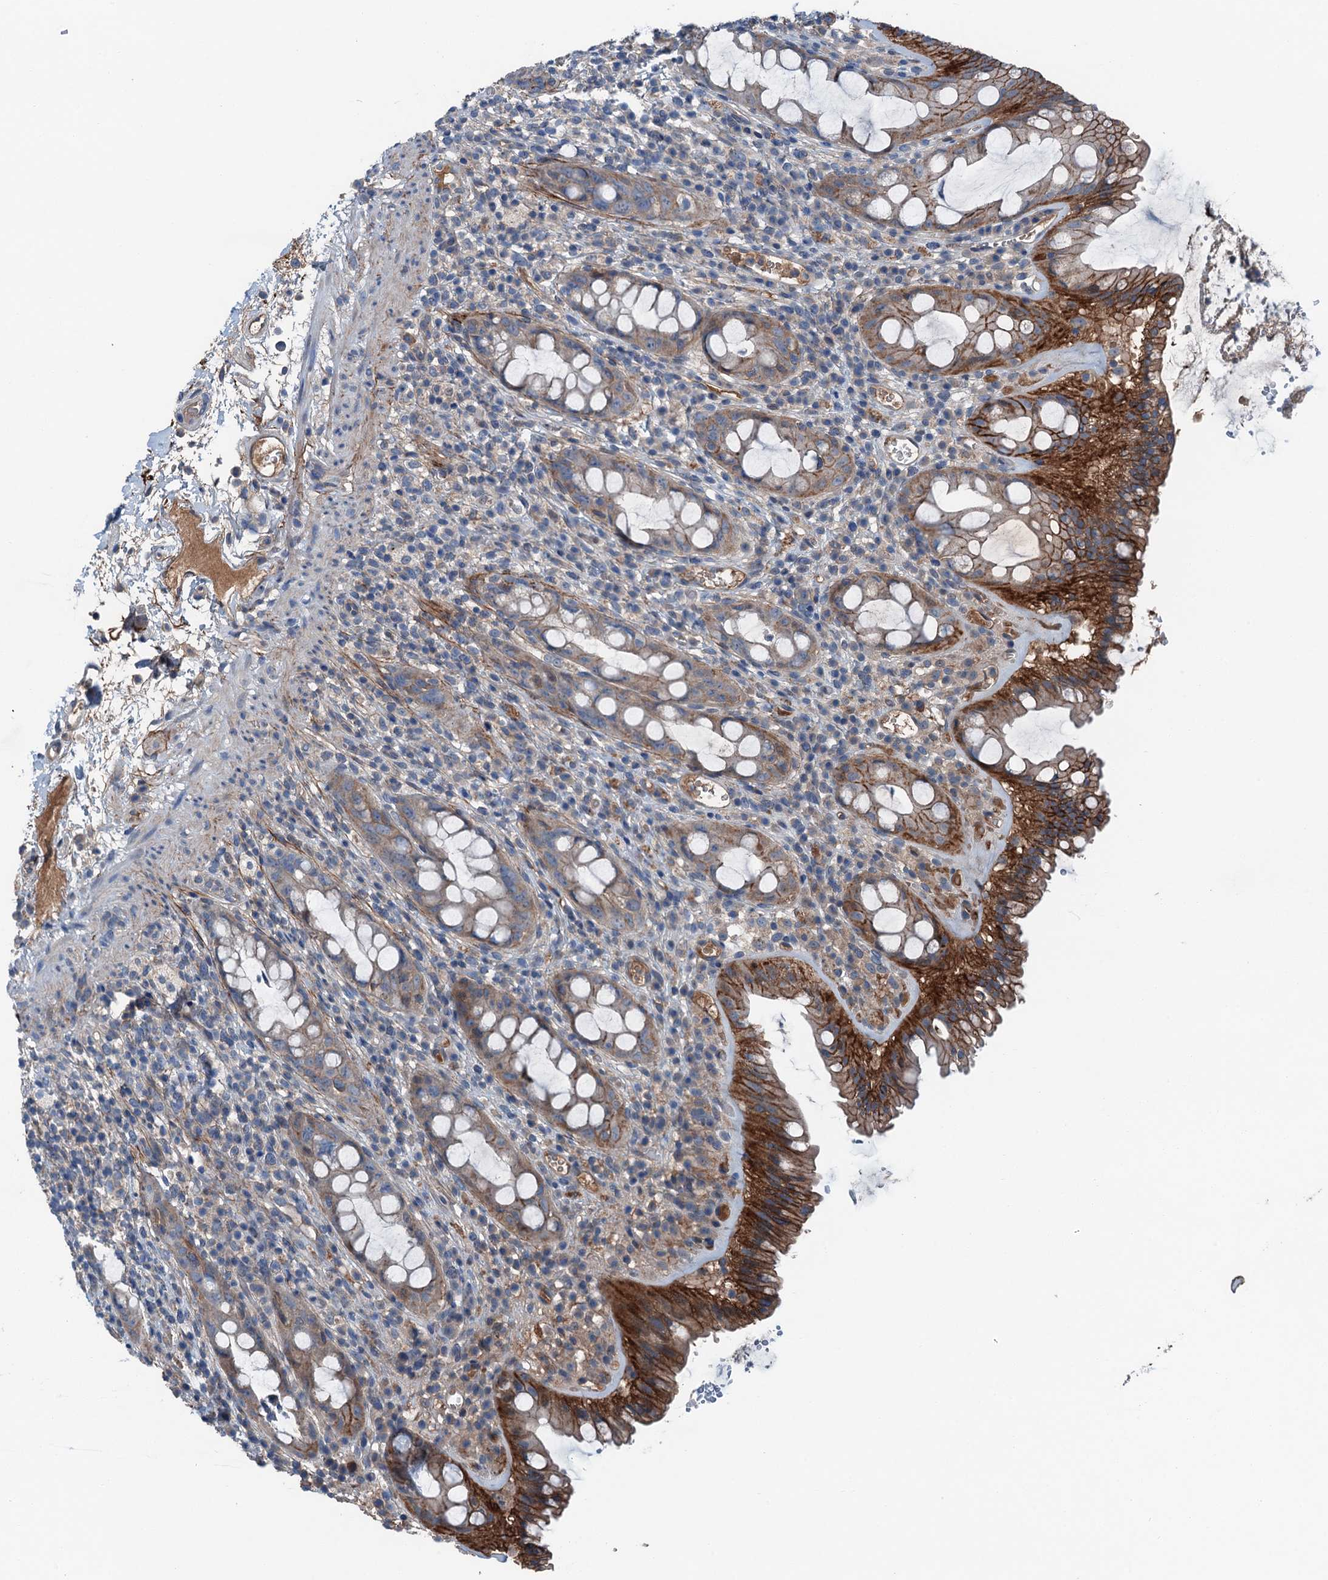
{"staining": {"intensity": "strong", "quantity": "25%-75%", "location": "cytoplasmic/membranous"}, "tissue": "rectum", "cell_type": "Glandular cells", "image_type": "normal", "snomed": [{"axis": "morphology", "description": "Normal tissue, NOS"}, {"axis": "topography", "description": "Rectum"}], "caption": "A brown stain highlights strong cytoplasmic/membranous expression of a protein in glandular cells of benign human rectum.", "gene": "SLC2A10", "patient": {"sex": "female", "age": 57}}